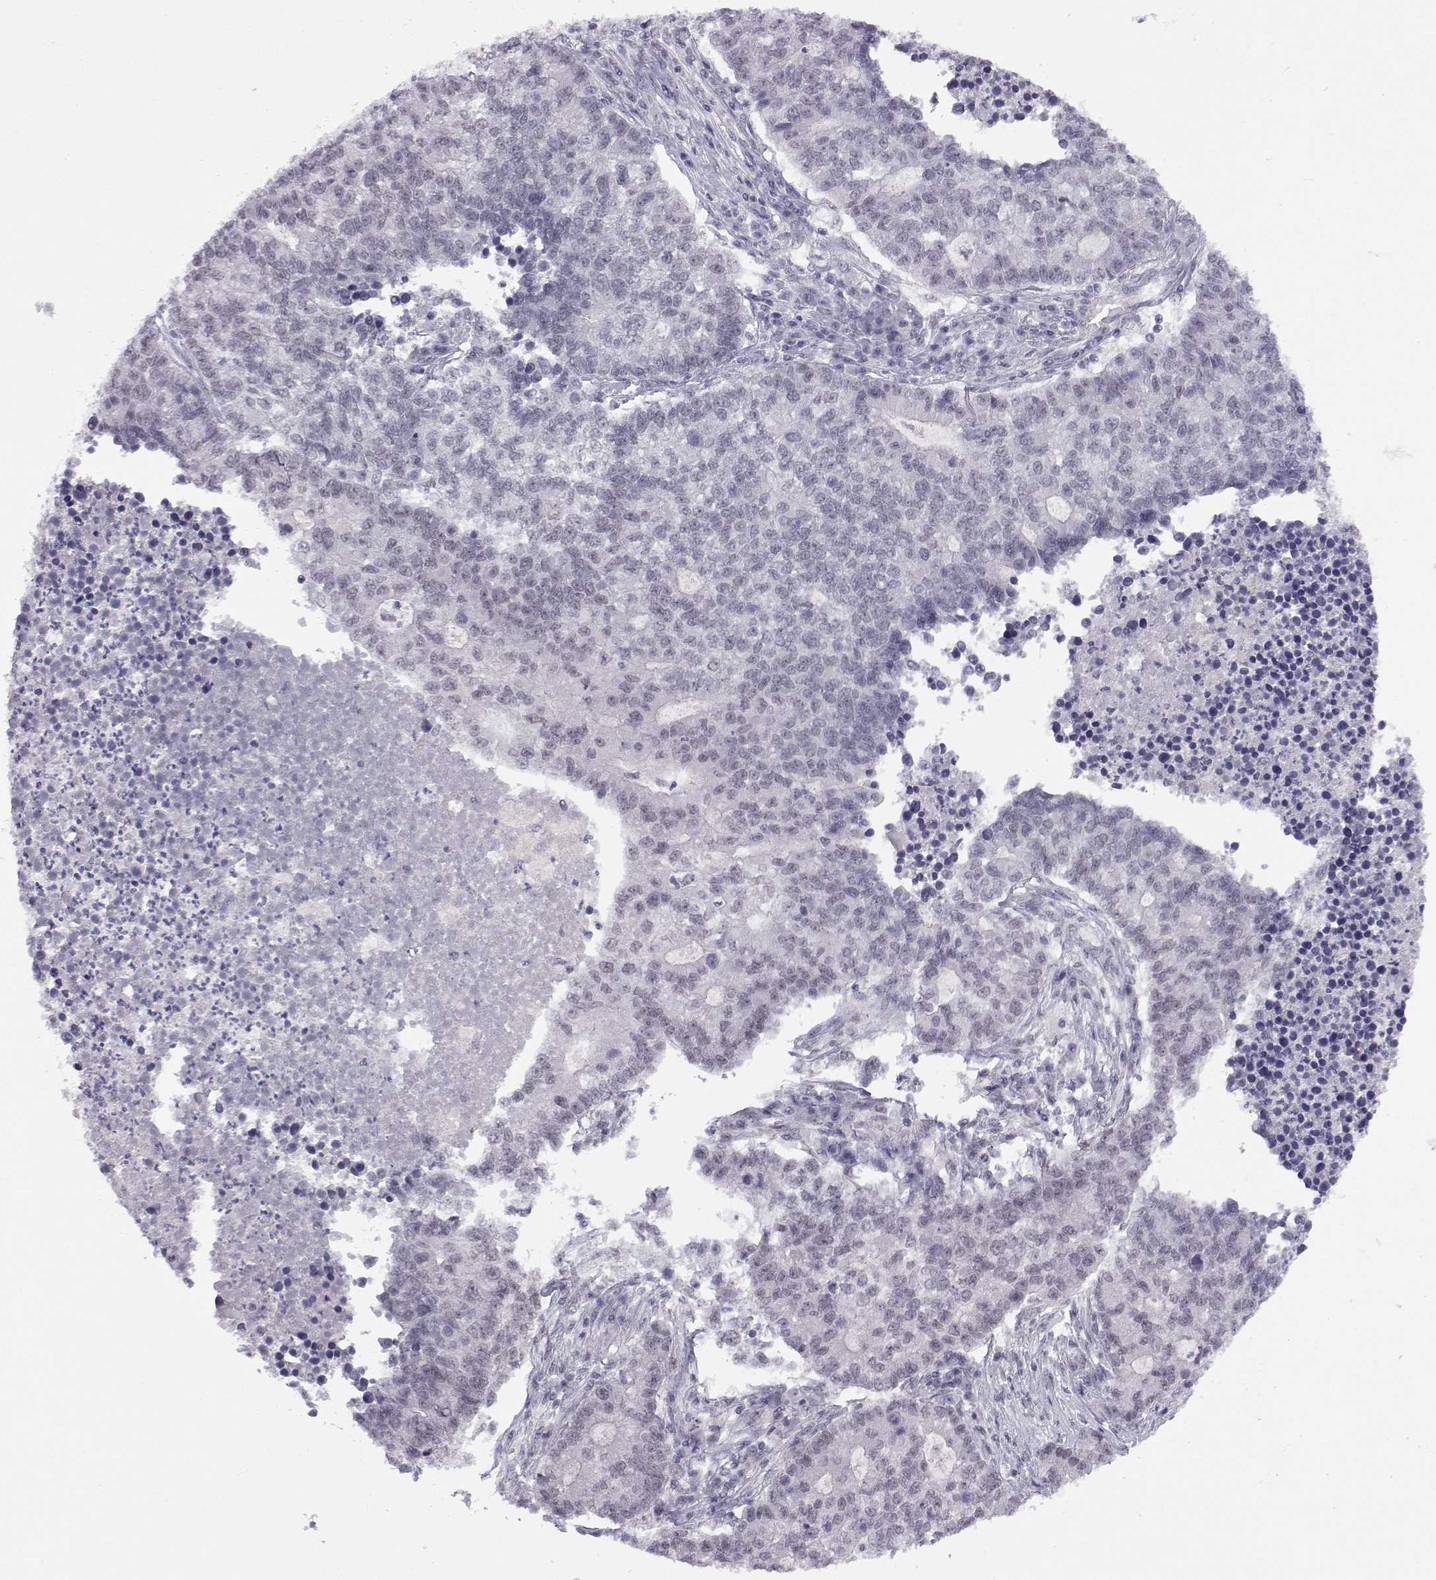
{"staining": {"intensity": "negative", "quantity": "none", "location": "none"}, "tissue": "lung cancer", "cell_type": "Tumor cells", "image_type": "cancer", "snomed": [{"axis": "morphology", "description": "Adenocarcinoma, NOS"}, {"axis": "topography", "description": "Lung"}], "caption": "This is an IHC photomicrograph of lung adenocarcinoma. There is no staining in tumor cells.", "gene": "MED26", "patient": {"sex": "male", "age": 57}}